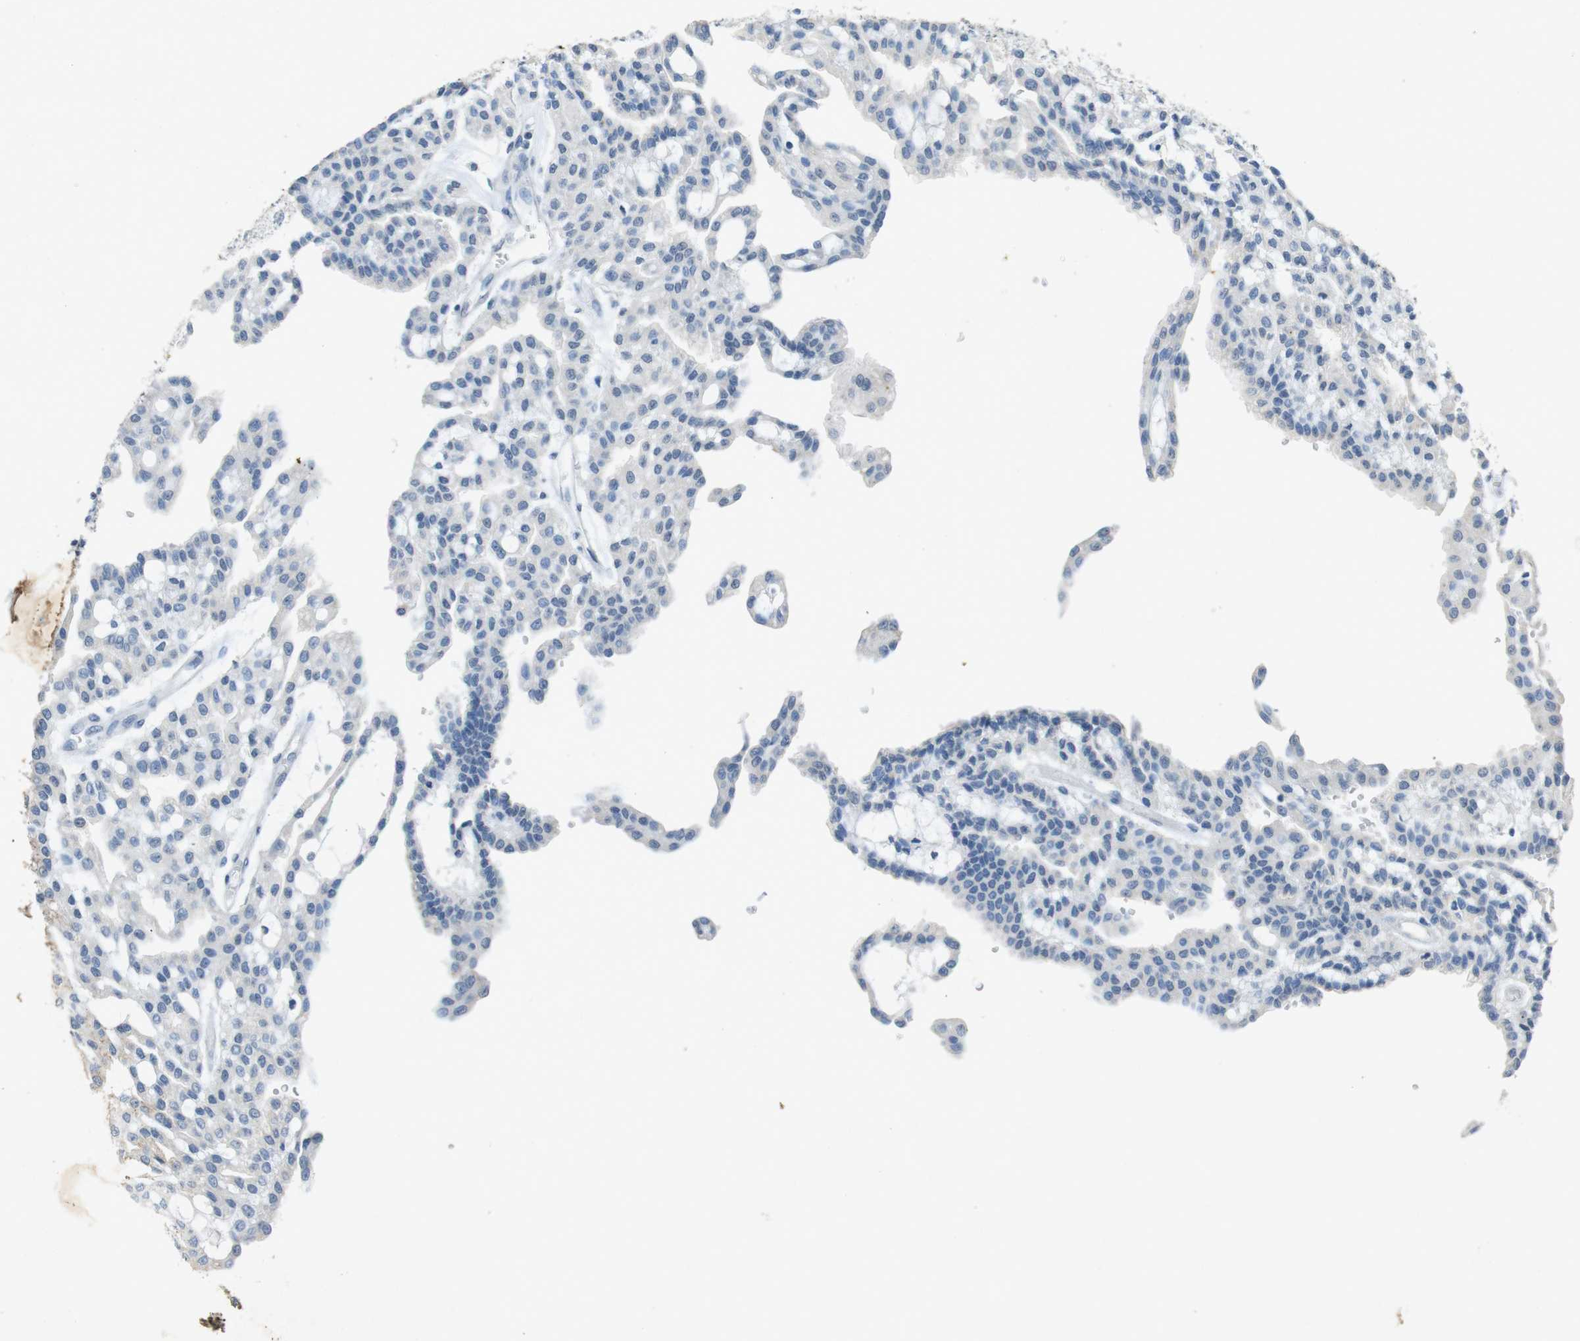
{"staining": {"intensity": "negative", "quantity": "none", "location": "none"}, "tissue": "renal cancer", "cell_type": "Tumor cells", "image_type": "cancer", "snomed": [{"axis": "morphology", "description": "Adenocarcinoma, NOS"}, {"axis": "topography", "description": "Kidney"}], "caption": "Tumor cells show no significant protein positivity in renal adenocarcinoma.", "gene": "STBD1", "patient": {"sex": "male", "age": 63}}